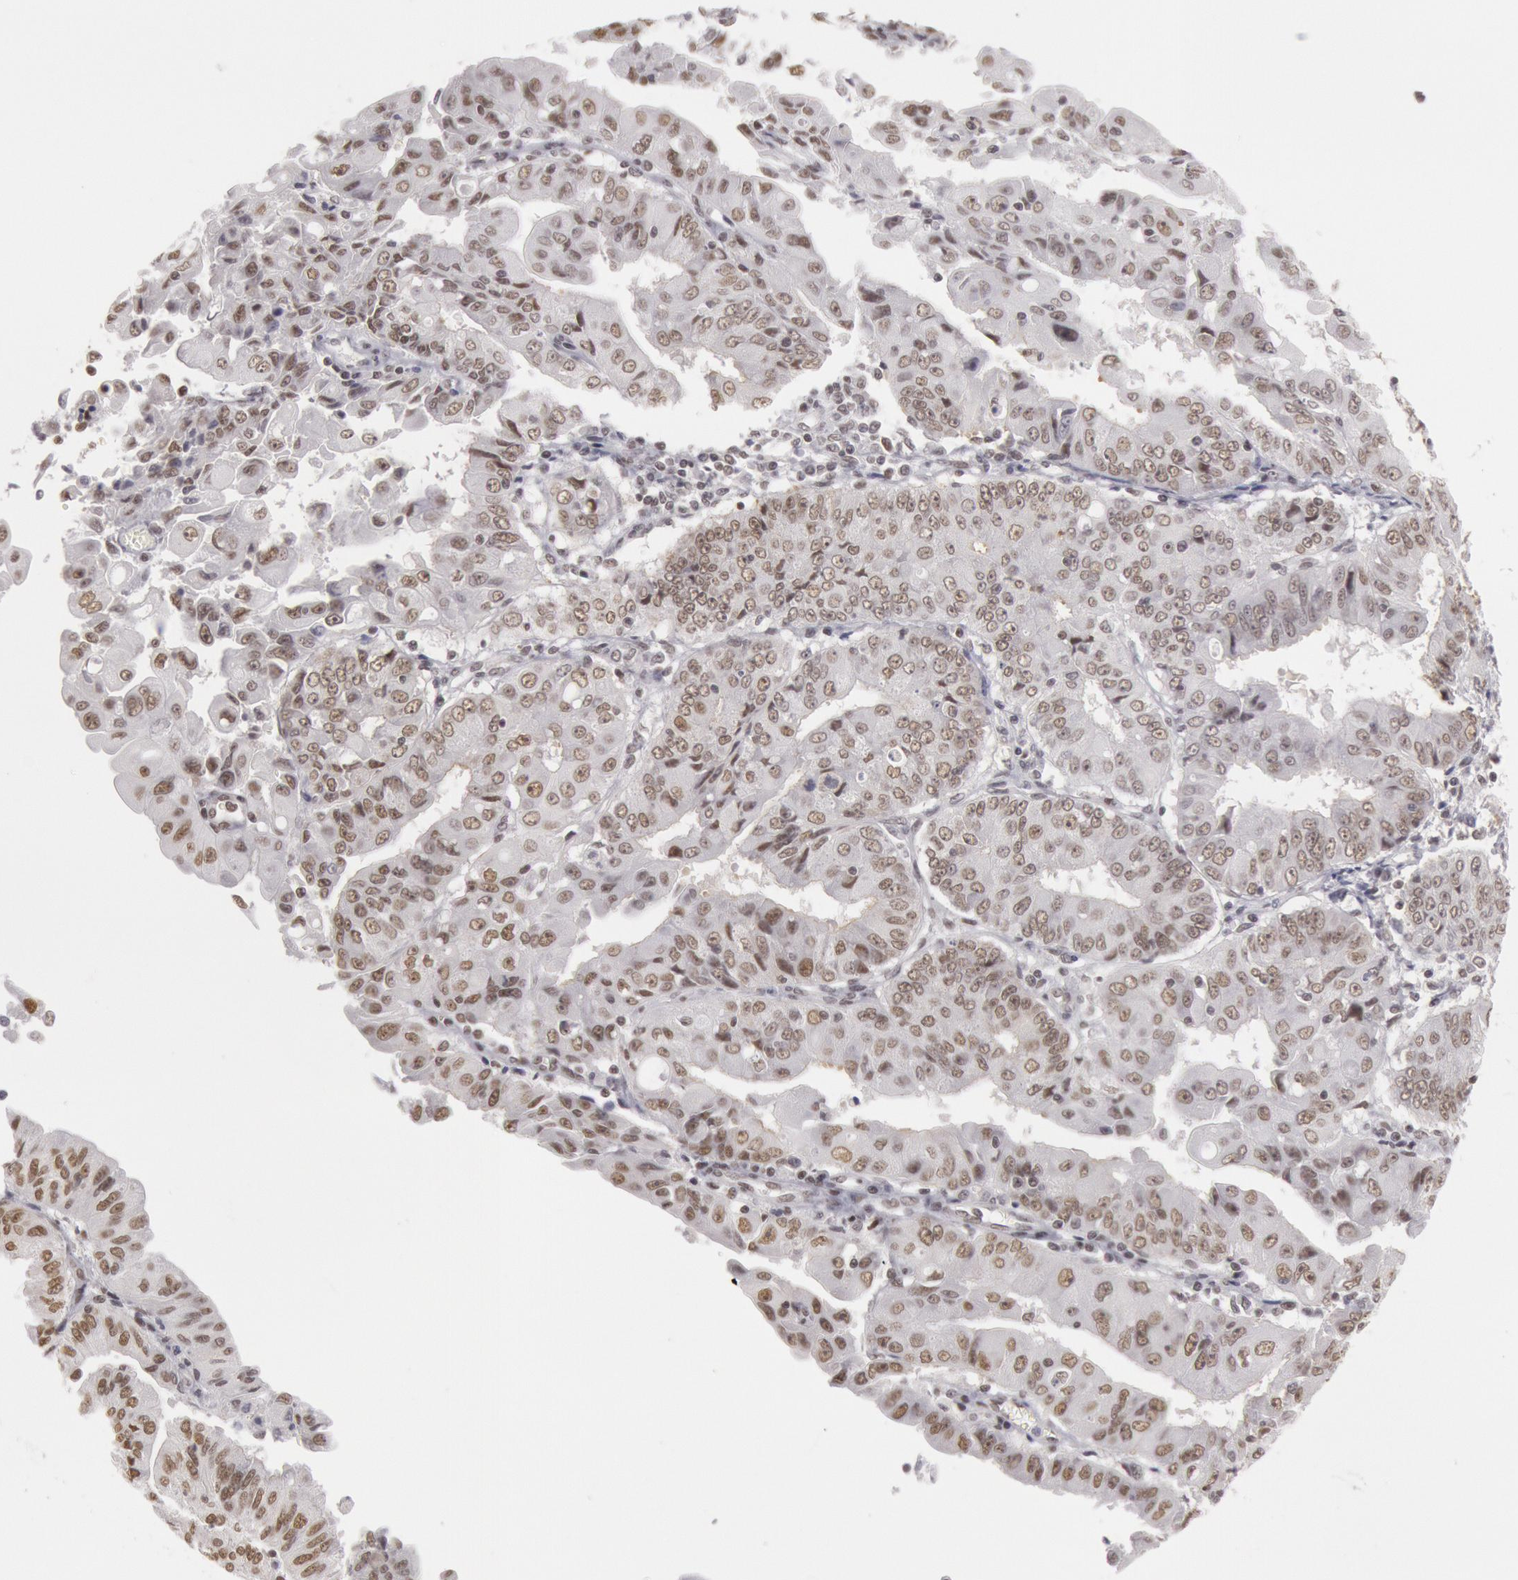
{"staining": {"intensity": "moderate", "quantity": "25%-75%", "location": "nuclear"}, "tissue": "endometrial cancer", "cell_type": "Tumor cells", "image_type": "cancer", "snomed": [{"axis": "morphology", "description": "Adenocarcinoma, NOS"}, {"axis": "topography", "description": "Endometrium"}], "caption": "DAB immunohistochemical staining of human endometrial cancer shows moderate nuclear protein expression in about 25%-75% of tumor cells.", "gene": "ESS2", "patient": {"sex": "female", "age": 75}}